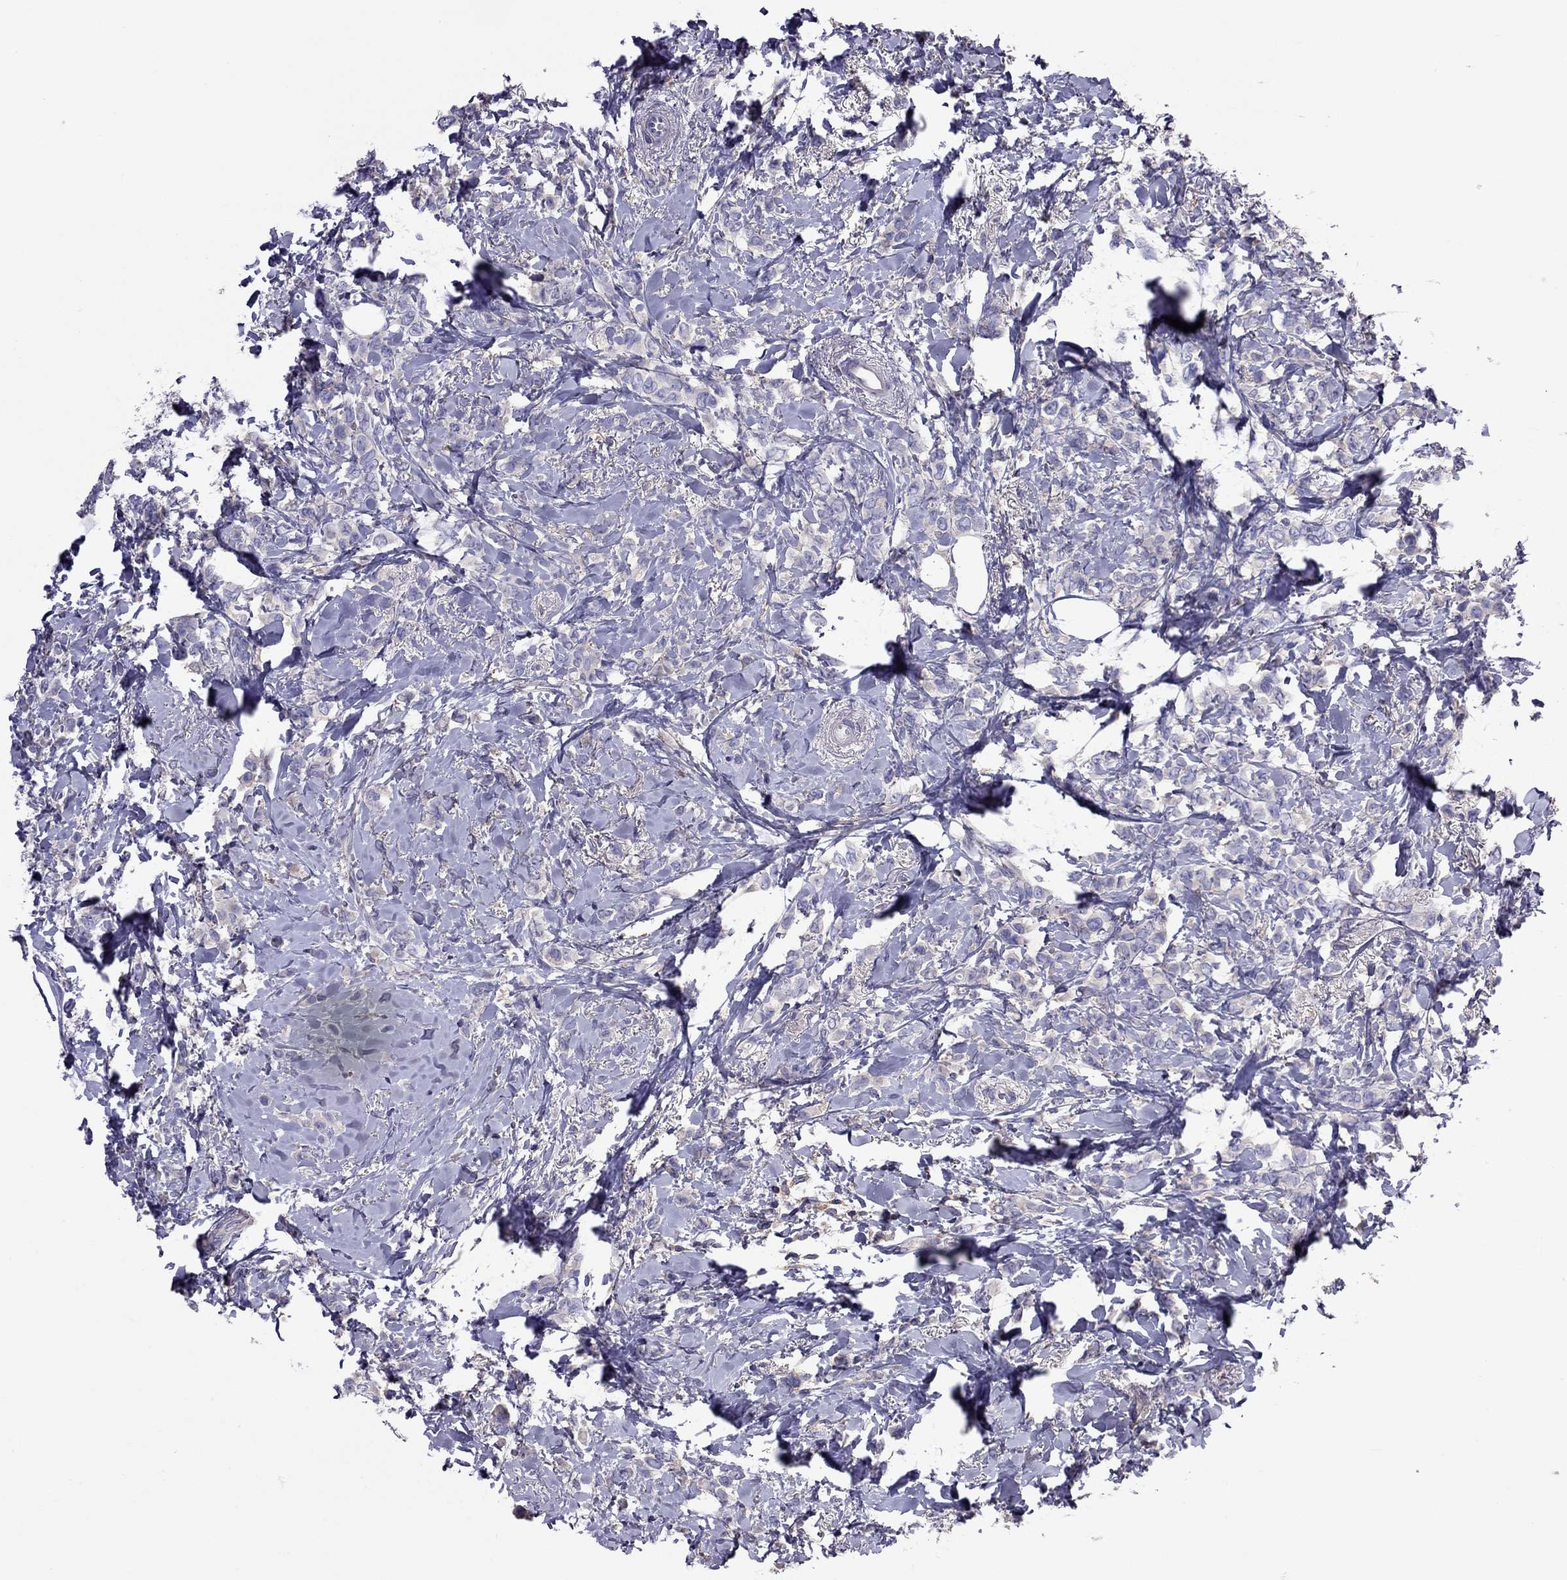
{"staining": {"intensity": "negative", "quantity": "none", "location": "none"}, "tissue": "breast cancer", "cell_type": "Tumor cells", "image_type": "cancer", "snomed": [{"axis": "morphology", "description": "Lobular carcinoma"}, {"axis": "topography", "description": "Breast"}], "caption": "This is an immunohistochemistry (IHC) image of human breast cancer. There is no expression in tumor cells.", "gene": "TEX22", "patient": {"sex": "female", "age": 66}}